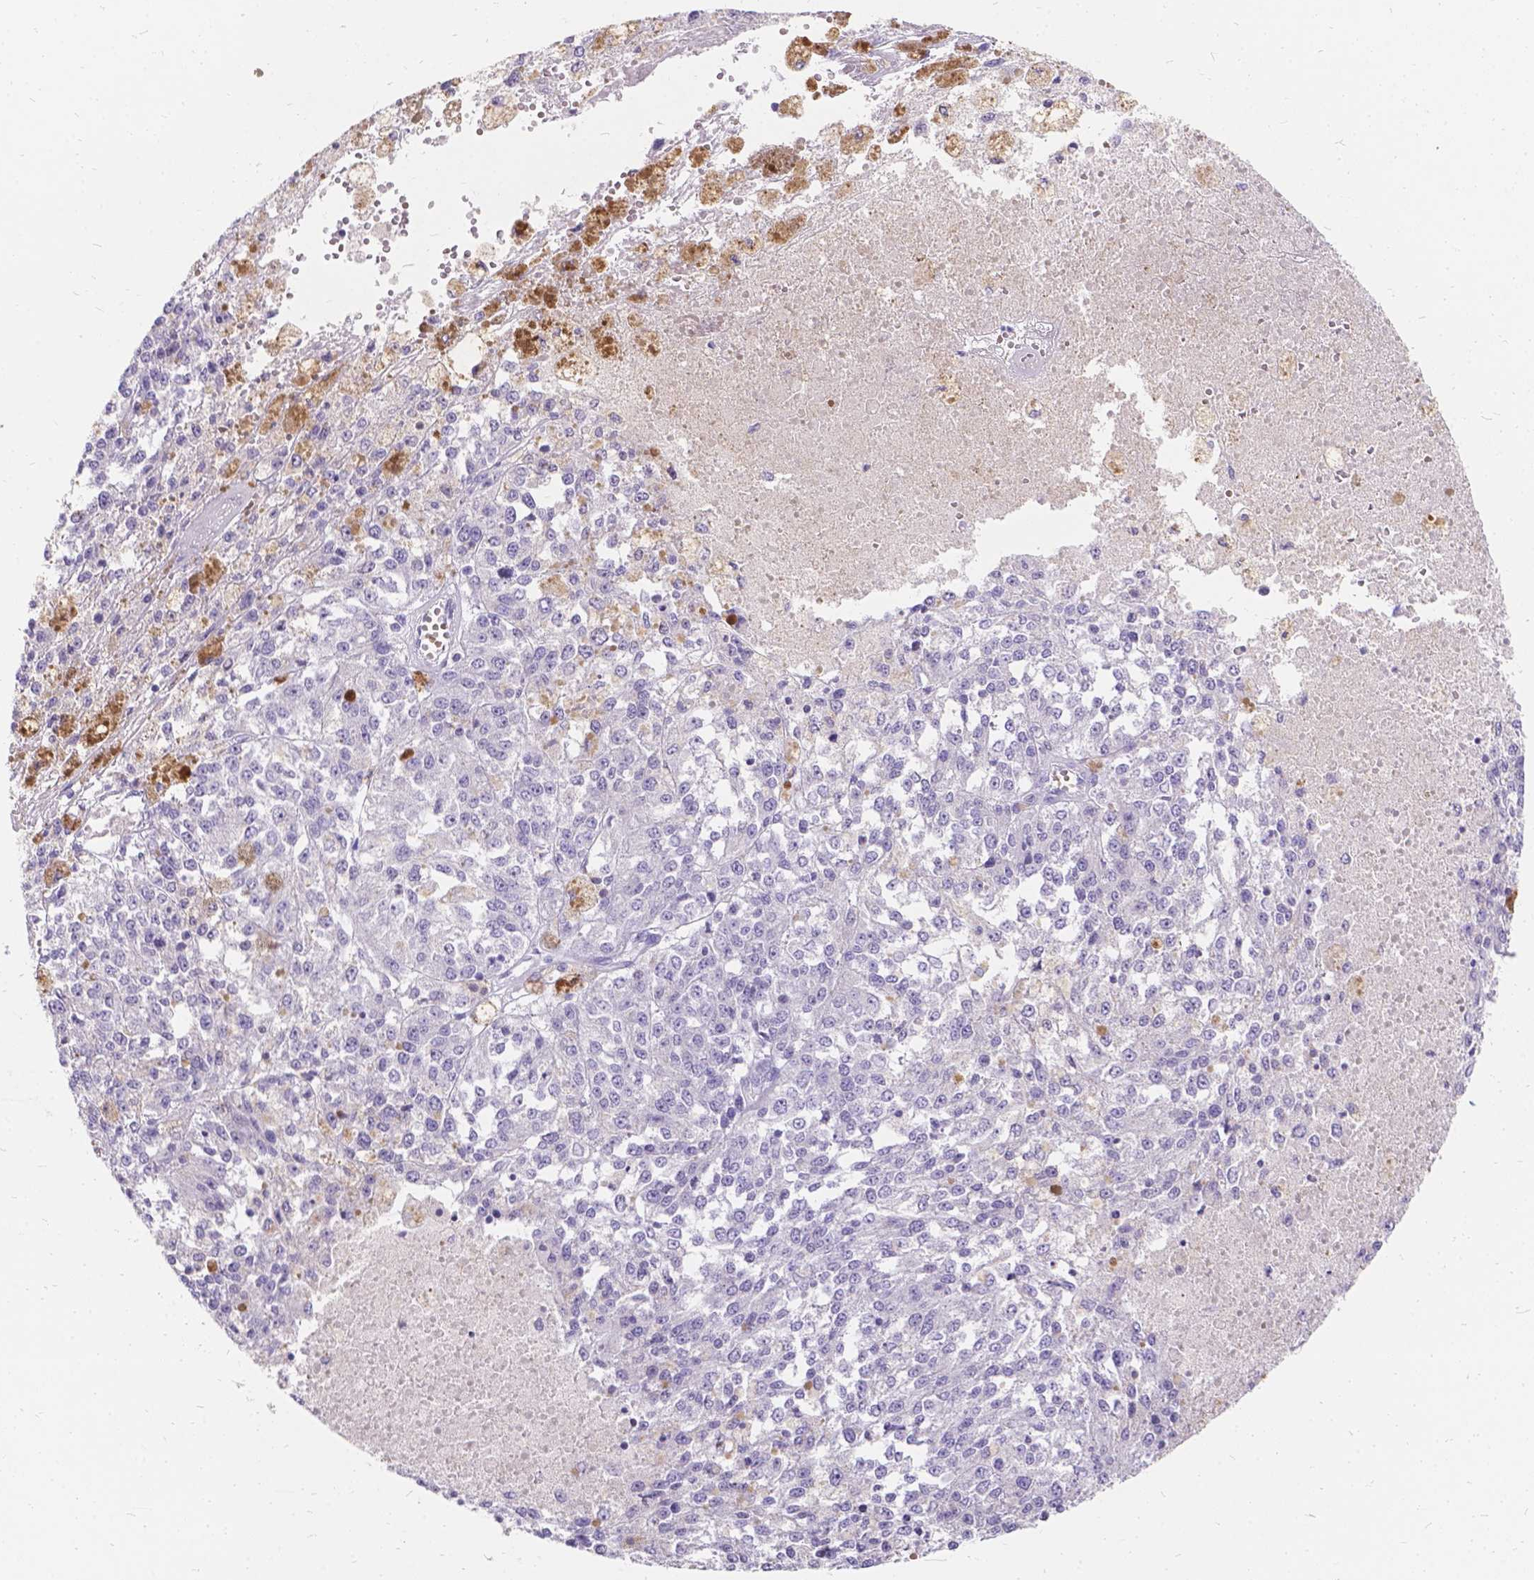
{"staining": {"intensity": "negative", "quantity": "none", "location": "none"}, "tissue": "melanoma", "cell_type": "Tumor cells", "image_type": "cancer", "snomed": [{"axis": "morphology", "description": "Malignant melanoma, Metastatic site"}, {"axis": "topography", "description": "Lymph node"}], "caption": "There is no significant expression in tumor cells of melanoma.", "gene": "GNRHR", "patient": {"sex": "female", "age": 64}}